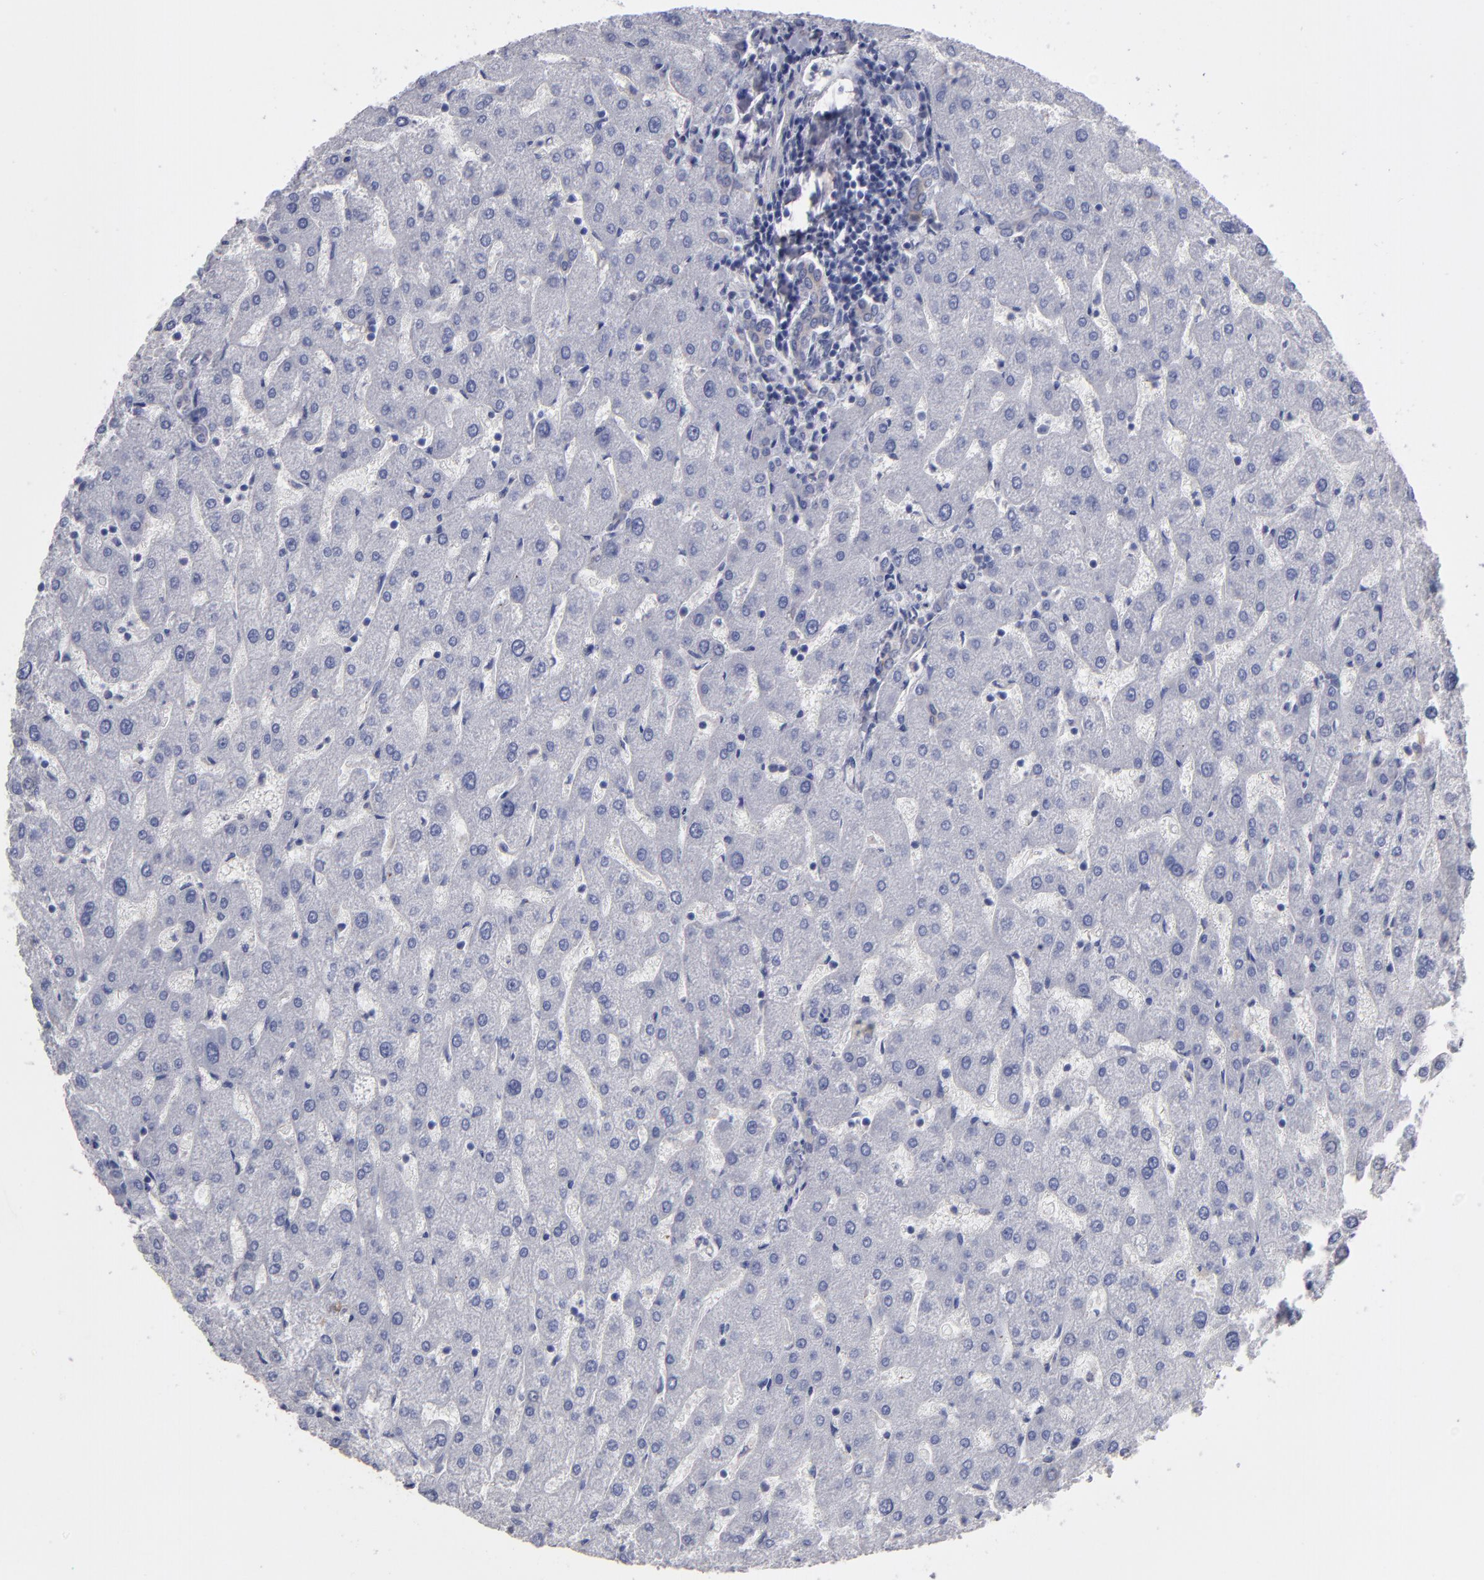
{"staining": {"intensity": "weak", "quantity": ">75%", "location": "cytoplasmic/membranous"}, "tissue": "liver", "cell_type": "Cholangiocytes", "image_type": "normal", "snomed": [{"axis": "morphology", "description": "Normal tissue, NOS"}, {"axis": "topography", "description": "Liver"}], "caption": "A photomicrograph of human liver stained for a protein exhibits weak cytoplasmic/membranous brown staining in cholangiocytes.", "gene": "SLMAP", "patient": {"sex": "male", "age": 67}}